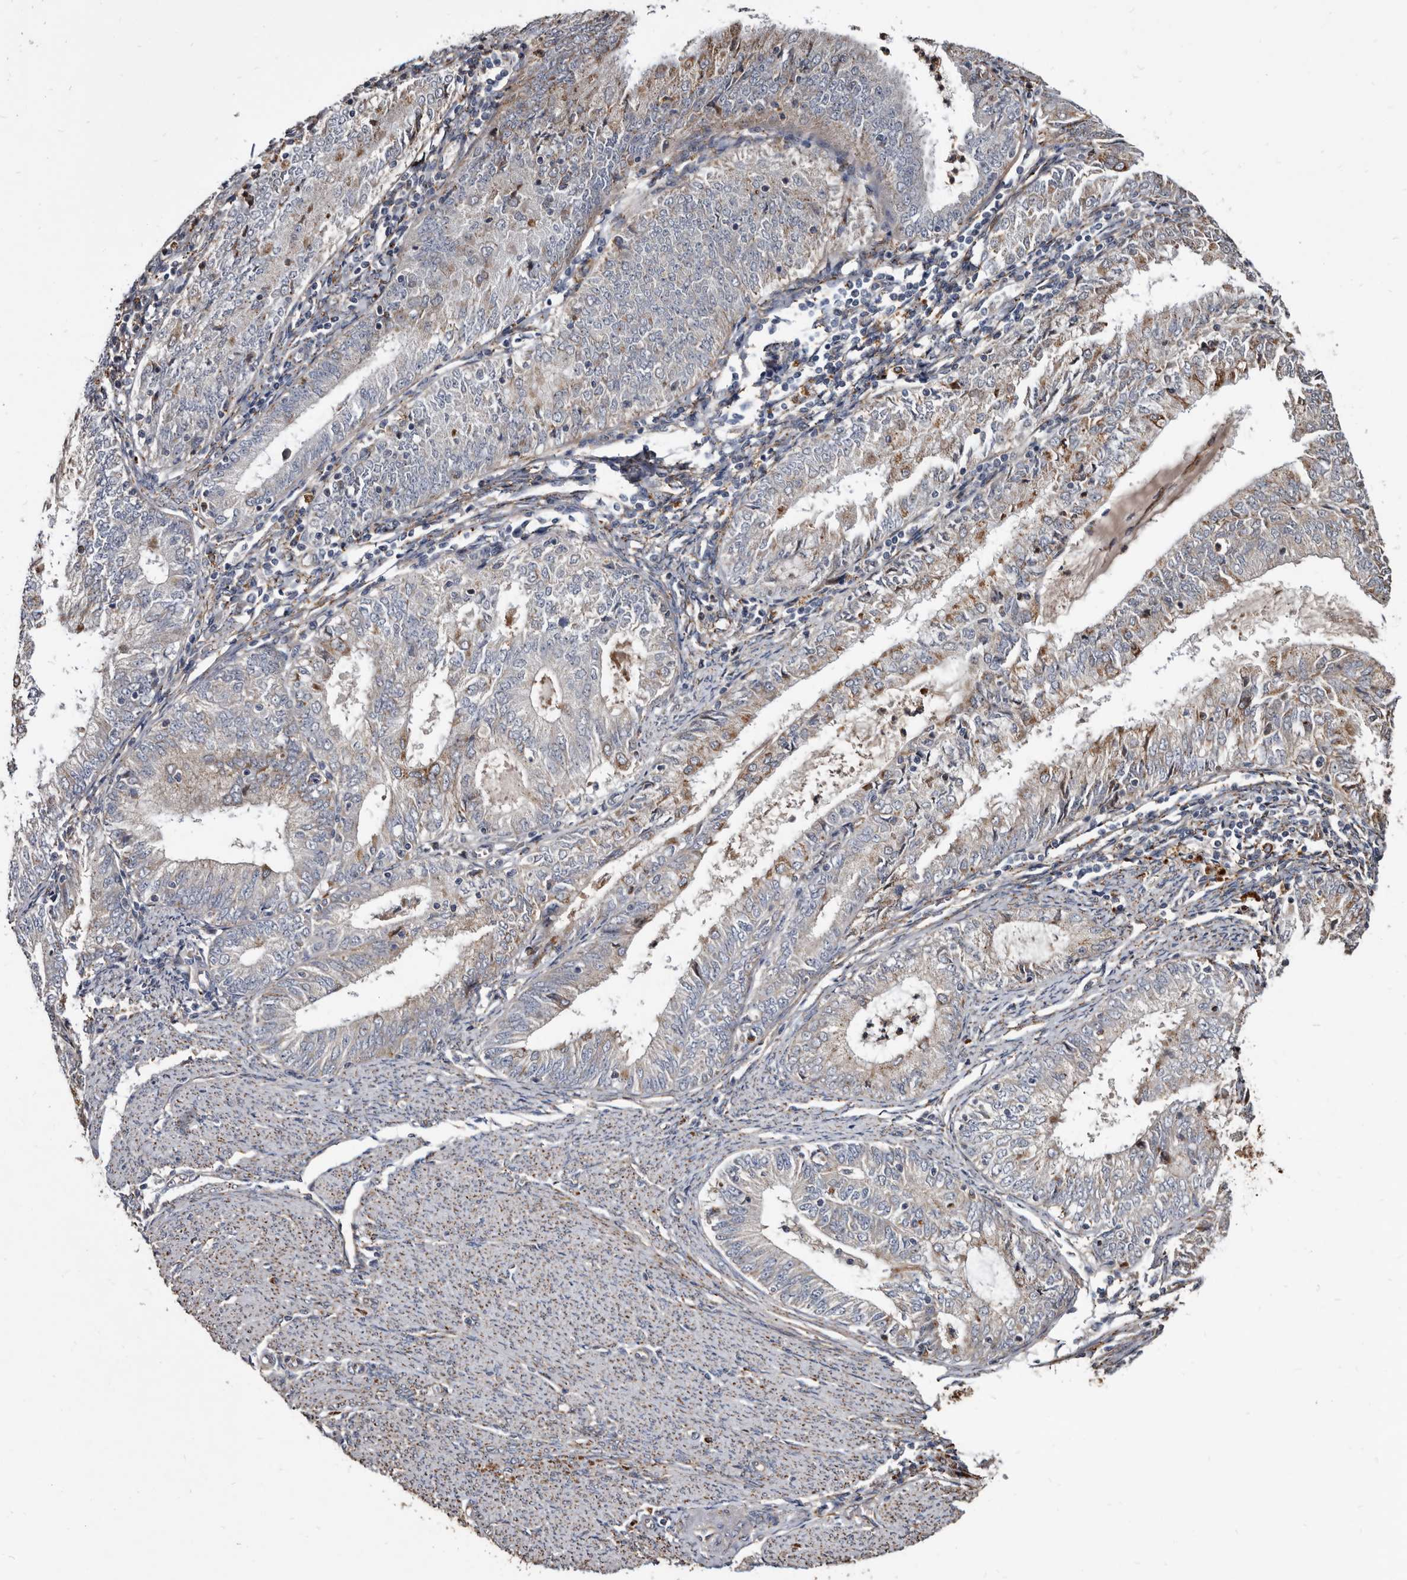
{"staining": {"intensity": "moderate", "quantity": "<25%", "location": "cytoplasmic/membranous"}, "tissue": "endometrial cancer", "cell_type": "Tumor cells", "image_type": "cancer", "snomed": [{"axis": "morphology", "description": "Adenocarcinoma, NOS"}, {"axis": "topography", "description": "Endometrium"}], "caption": "Immunohistochemical staining of human endometrial adenocarcinoma reveals low levels of moderate cytoplasmic/membranous protein expression in about <25% of tumor cells.", "gene": "CTSA", "patient": {"sex": "female", "age": 57}}